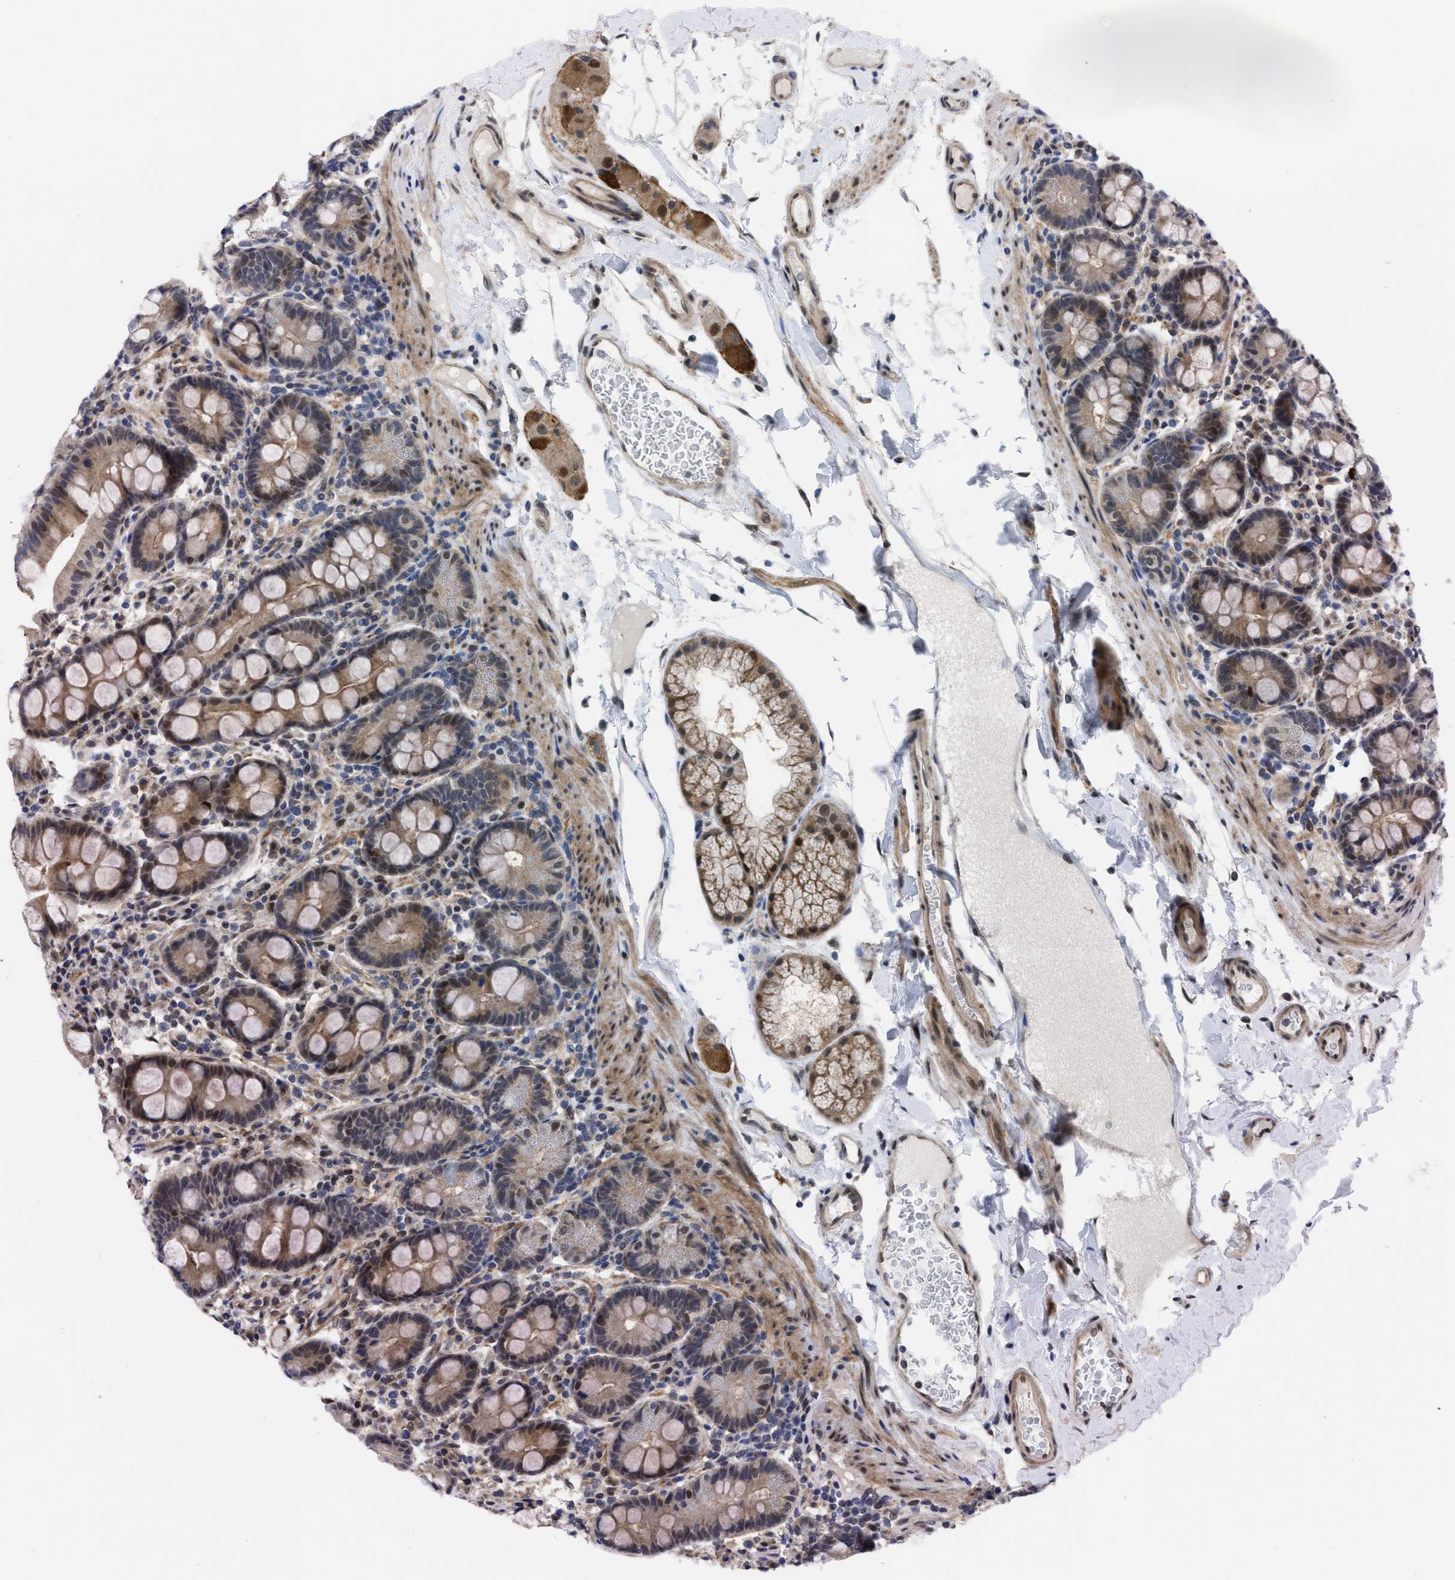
{"staining": {"intensity": "moderate", "quantity": ">75%", "location": "cytoplasmic/membranous,nuclear"}, "tissue": "duodenum", "cell_type": "Glandular cells", "image_type": "normal", "snomed": [{"axis": "morphology", "description": "Normal tissue, NOS"}, {"axis": "topography", "description": "Duodenum"}], "caption": "Immunohistochemical staining of benign human duodenum displays medium levels of moderate cytoplasmic/membranous,nuclear positivity in about >75% of glandular cells. Nuclei are stained in blue.", "gene": "NPEPL1", "patient": {"sex": "male", "age": 50}}